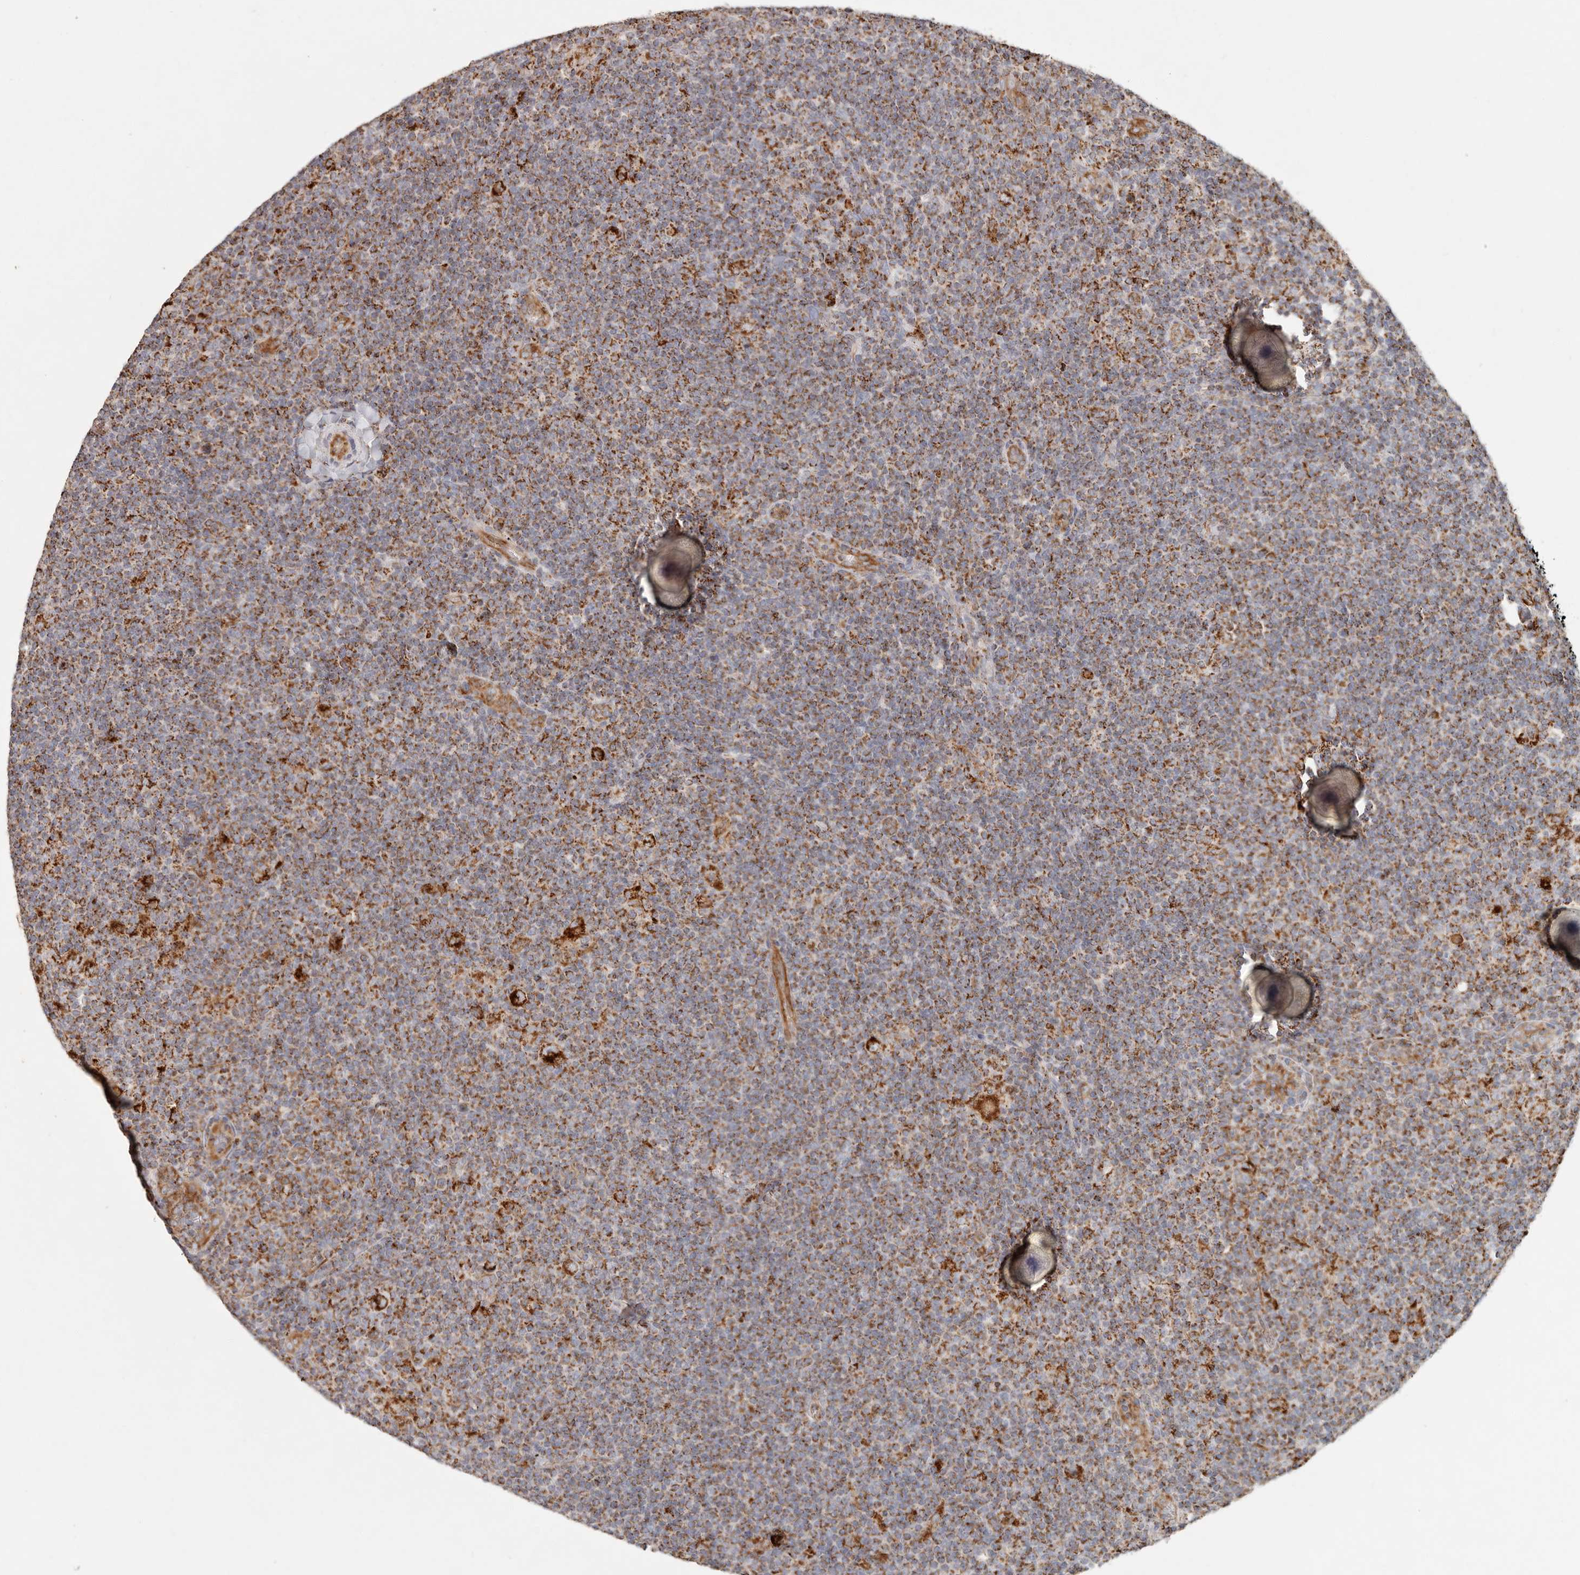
{"staining": {"intensity": "strong", "quantity": ">75%", "location": "cytoplasmic/membranous"}, "tissue": "lymphoma", "cell_type": "Tumor cells", "image_type": "cancer", "snomed": [{"axis": "morphology", "description": "Hodgkin's disease, NOS"}, {"axis": "topography", "description": "Lymph node"}], "caption": "Human lymphoma stained for a protein (brown) exhibits strong cytoplasmic/membranous positive positivity in about >75% of tumor cells.", "gene": "ARHGEF10L", "patient": {"sex": "female", "age": 57}}